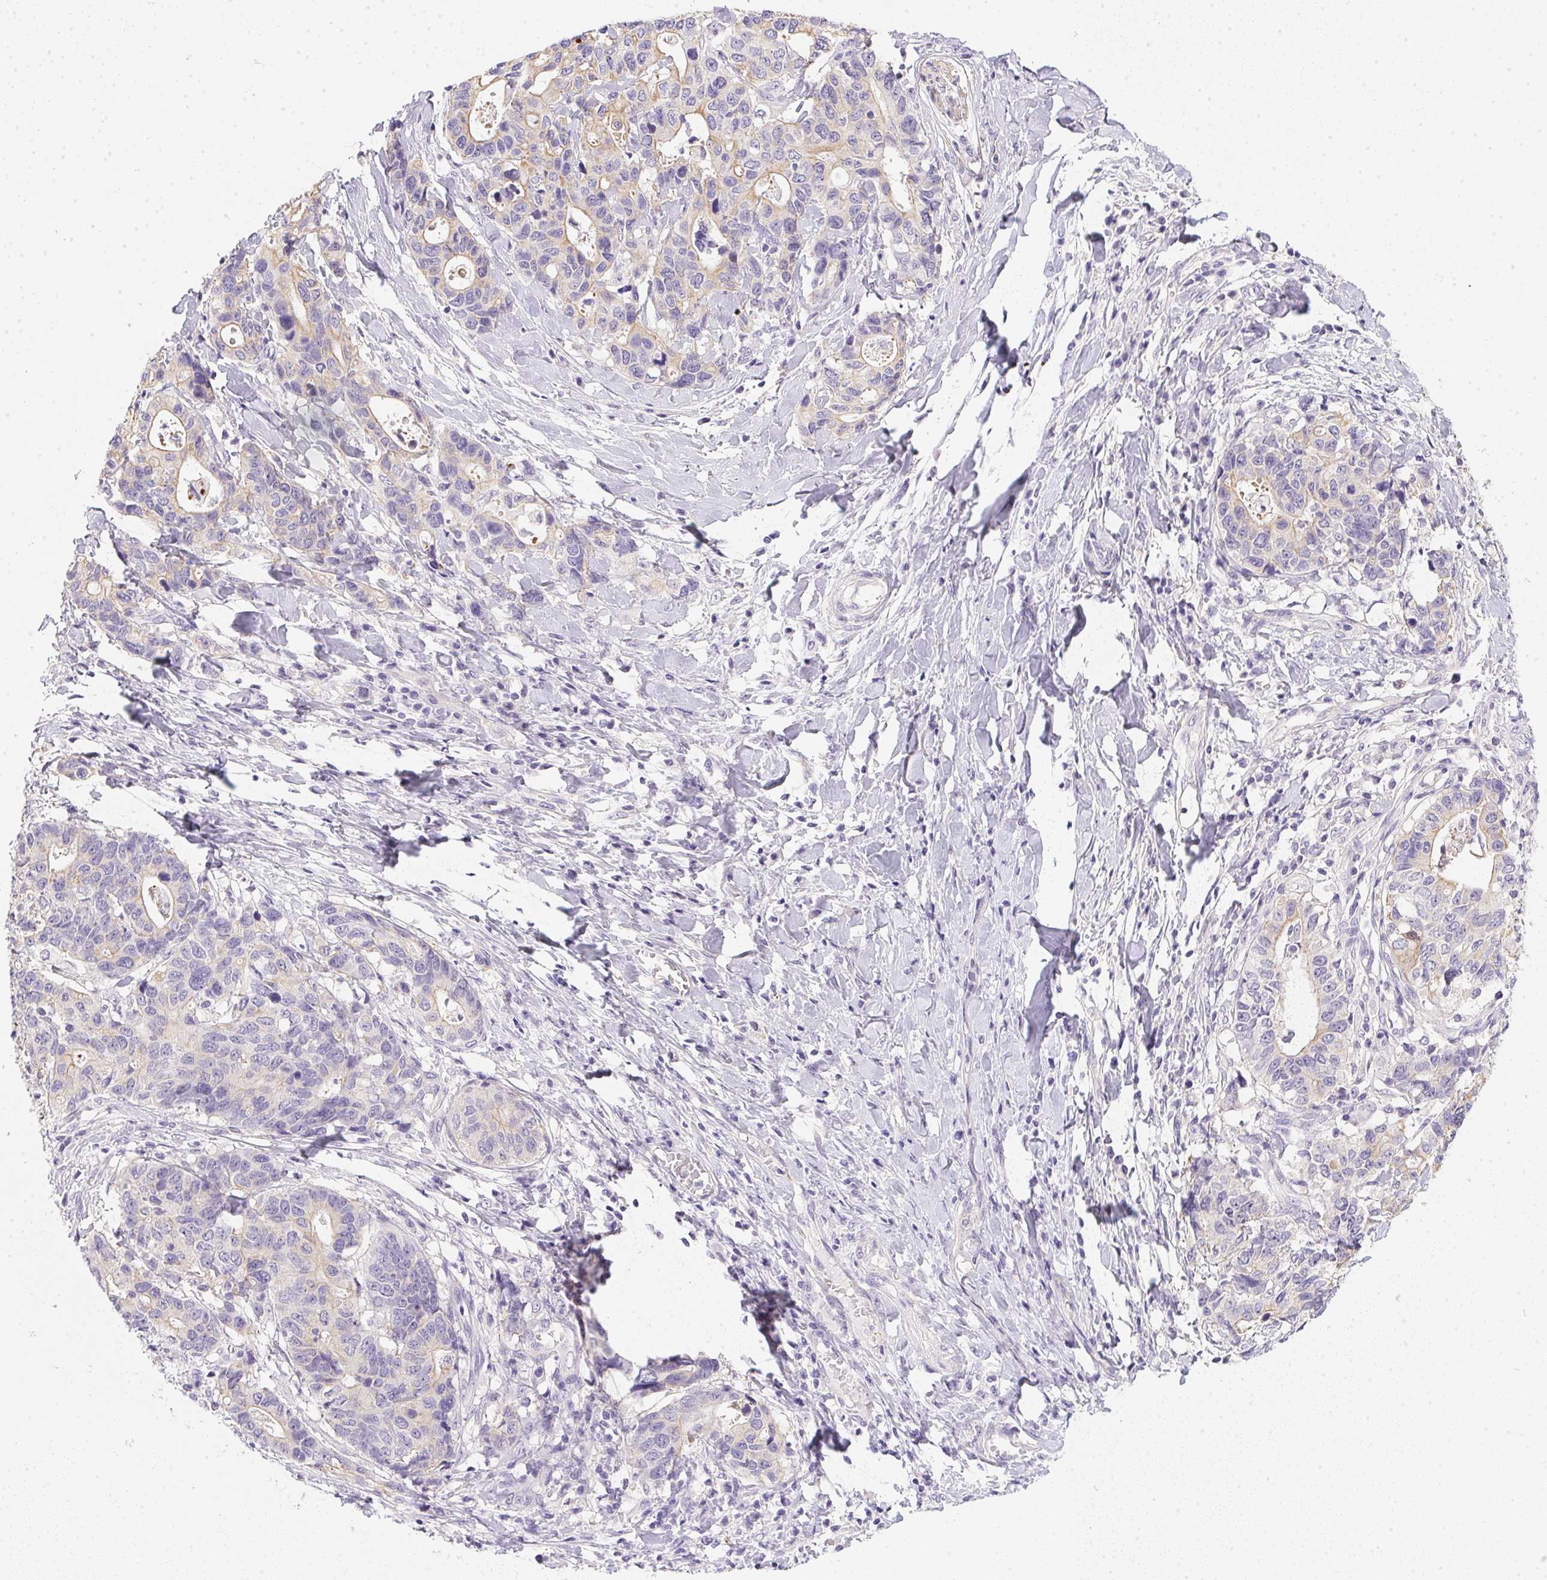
{"staining": {"intensity": "weak", "quantity": "<25%", "location": "cytoplasmic/membranous"}, "tissue": "stomach cancer", "cell_type": "Tumor cells", "image_type": "cancer", "snomed": [{"axis": "morphology", "description": "Adenocarcinoma, NOS"}, {"axis": "topography", "description": "Stomach, upper"}], "caption": "Protein analysis of stomach cancer (adenocarcinoma) exhibits no significant staining in tumor cells.", "gene": "SLC17A7", "patient": {"sex": "female", "age": 67}}